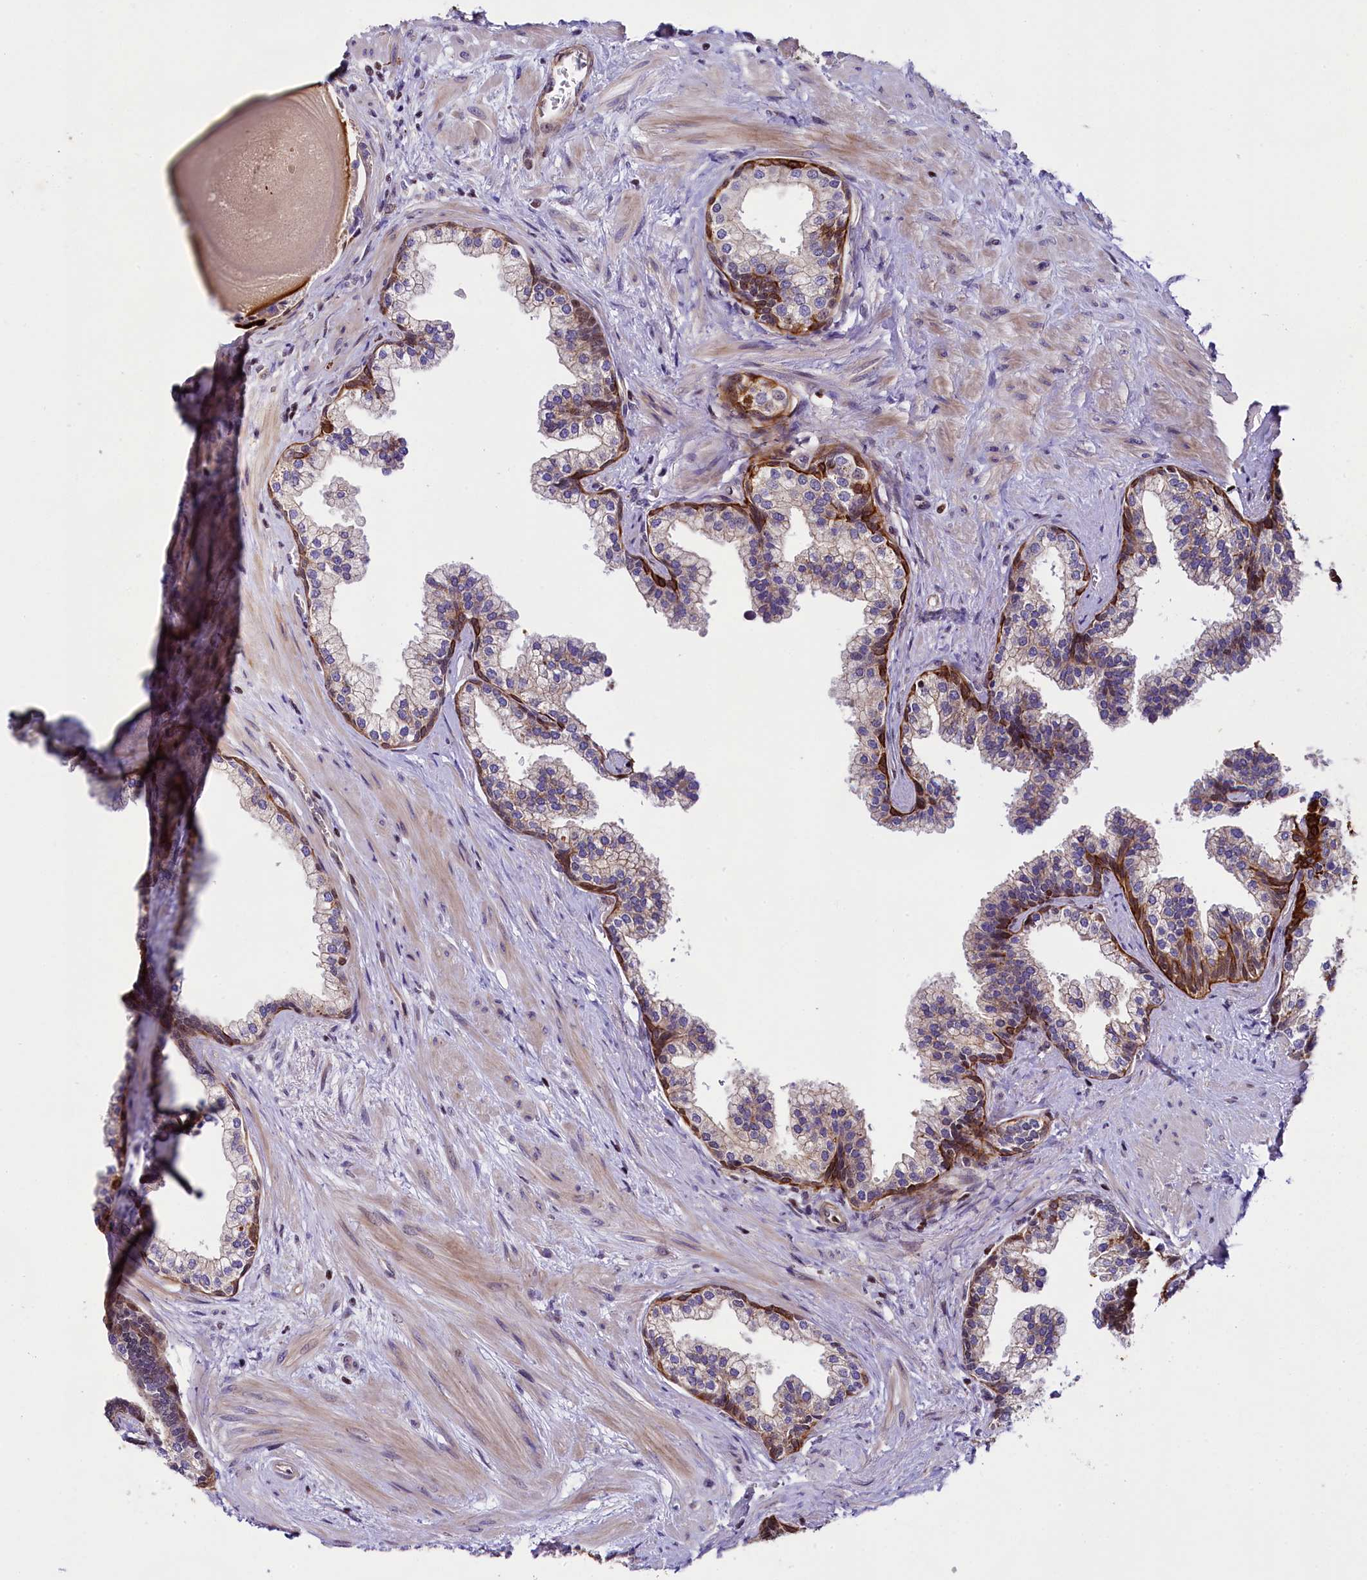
{"staining": {"intensity": "strong", "quantity": "<25%", "location": "cytoplasmic/membranous"}, "tissue": "prostate", "cell_type": "Glandular cells", "image_type": "normal", "snomed": [{"axis": "morphology", "description": "Normal tissue, NOS"}, {"axis": "topography", "description": "Prostate"}], "caption": "Protein analysis of normal prostate demonstrates strong cytoplasmic/membranous positivity in about <25% of glandular cells. Nuclei are stained in blue.", "gene": "SP4", "patient": {"sex": "male", "age": 57}}